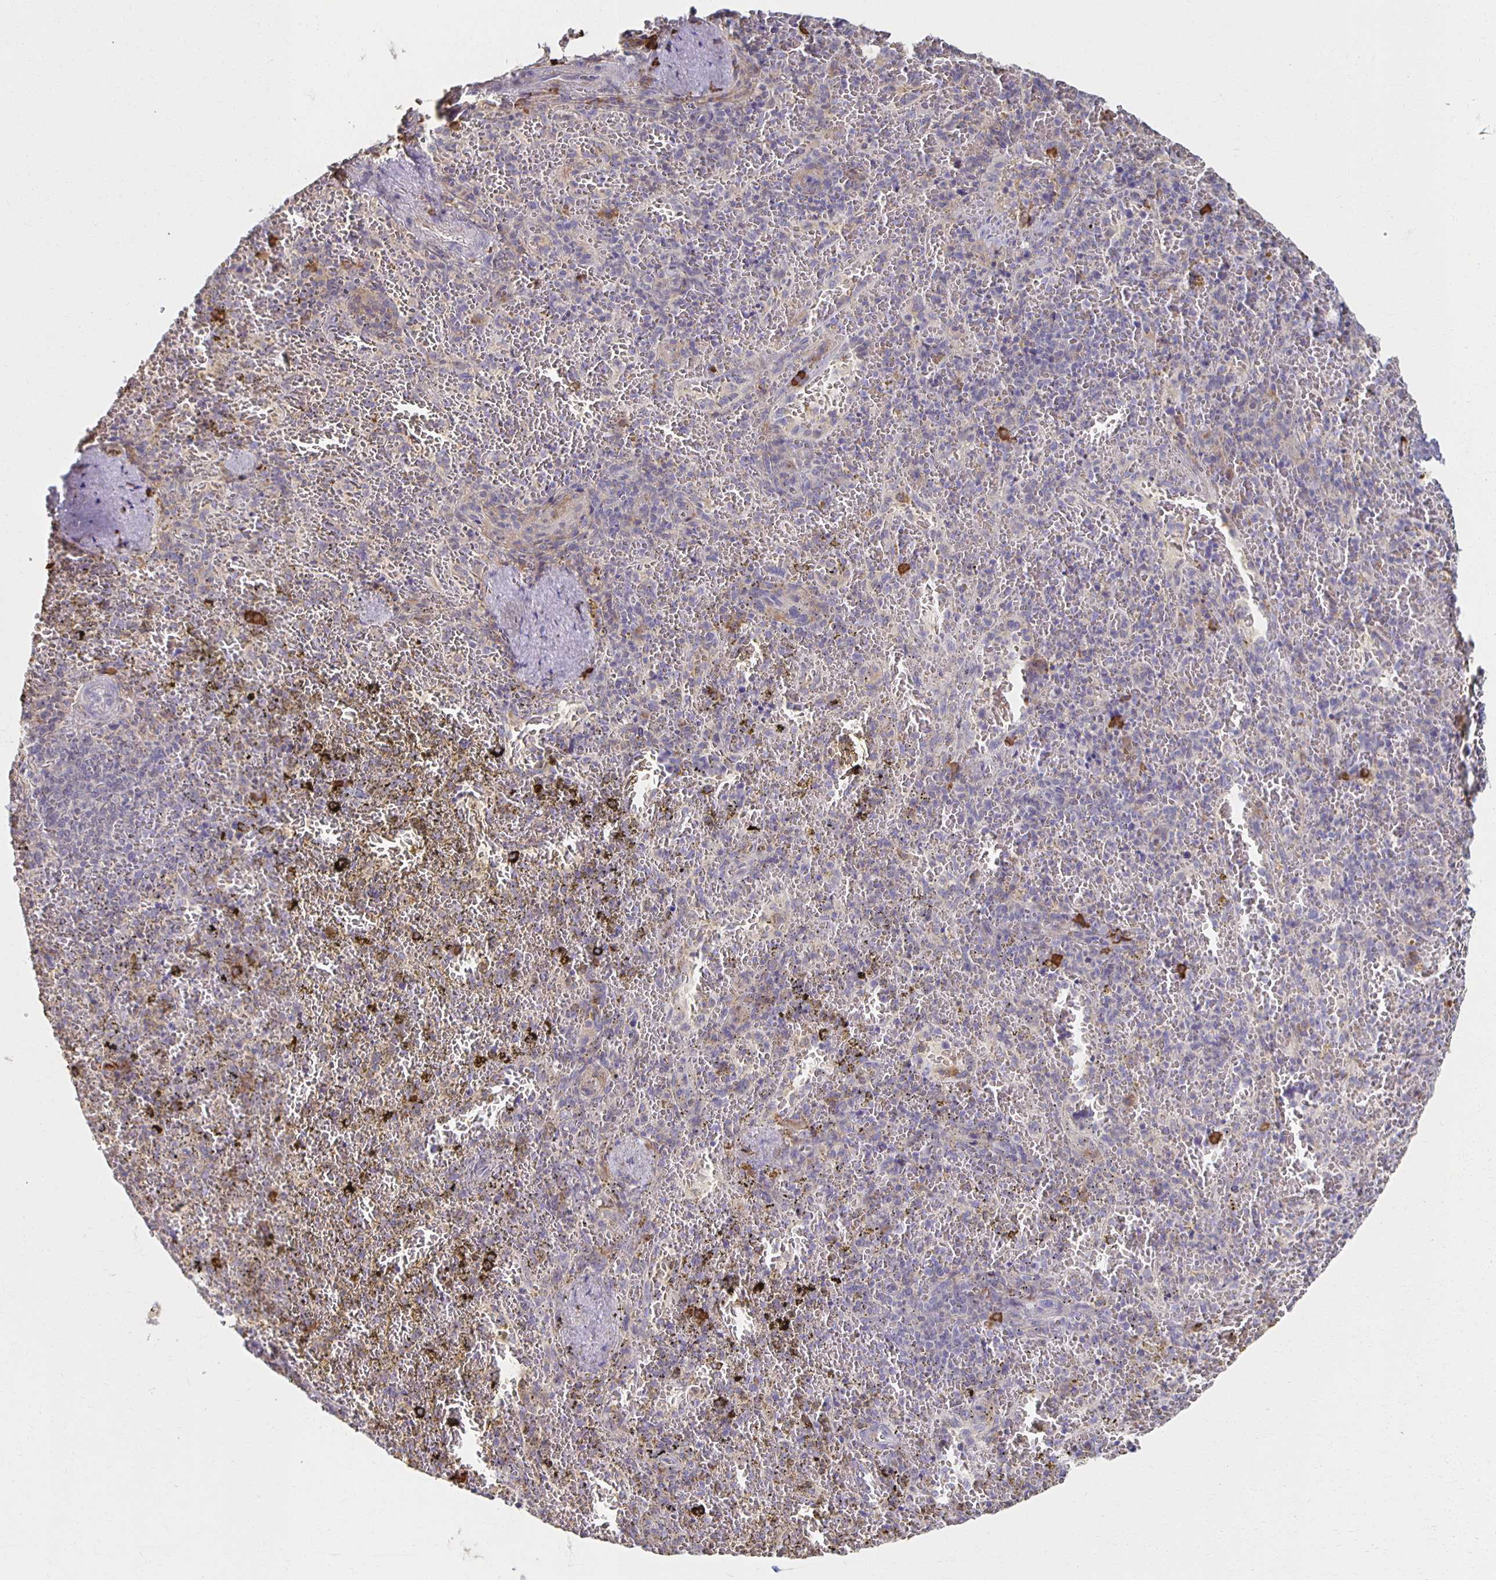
{"staining": {"intensity": "negative", "quantity": "none", "location": "none"}, "tissue": "spleen", "cell_type": "Cells in red pulp", "image_type": "normal", "snomed": [{"axis": "morphology", "description": "Normal tissue, NOS"}, {"axis": "topography", "description": "Spleen"}], "caption": "The IHC photomicrograph has no significant positivity in cells in red pulp of spleen.", "gene": "ZNF692", "patient": {"sex": "female", "age": 50}}